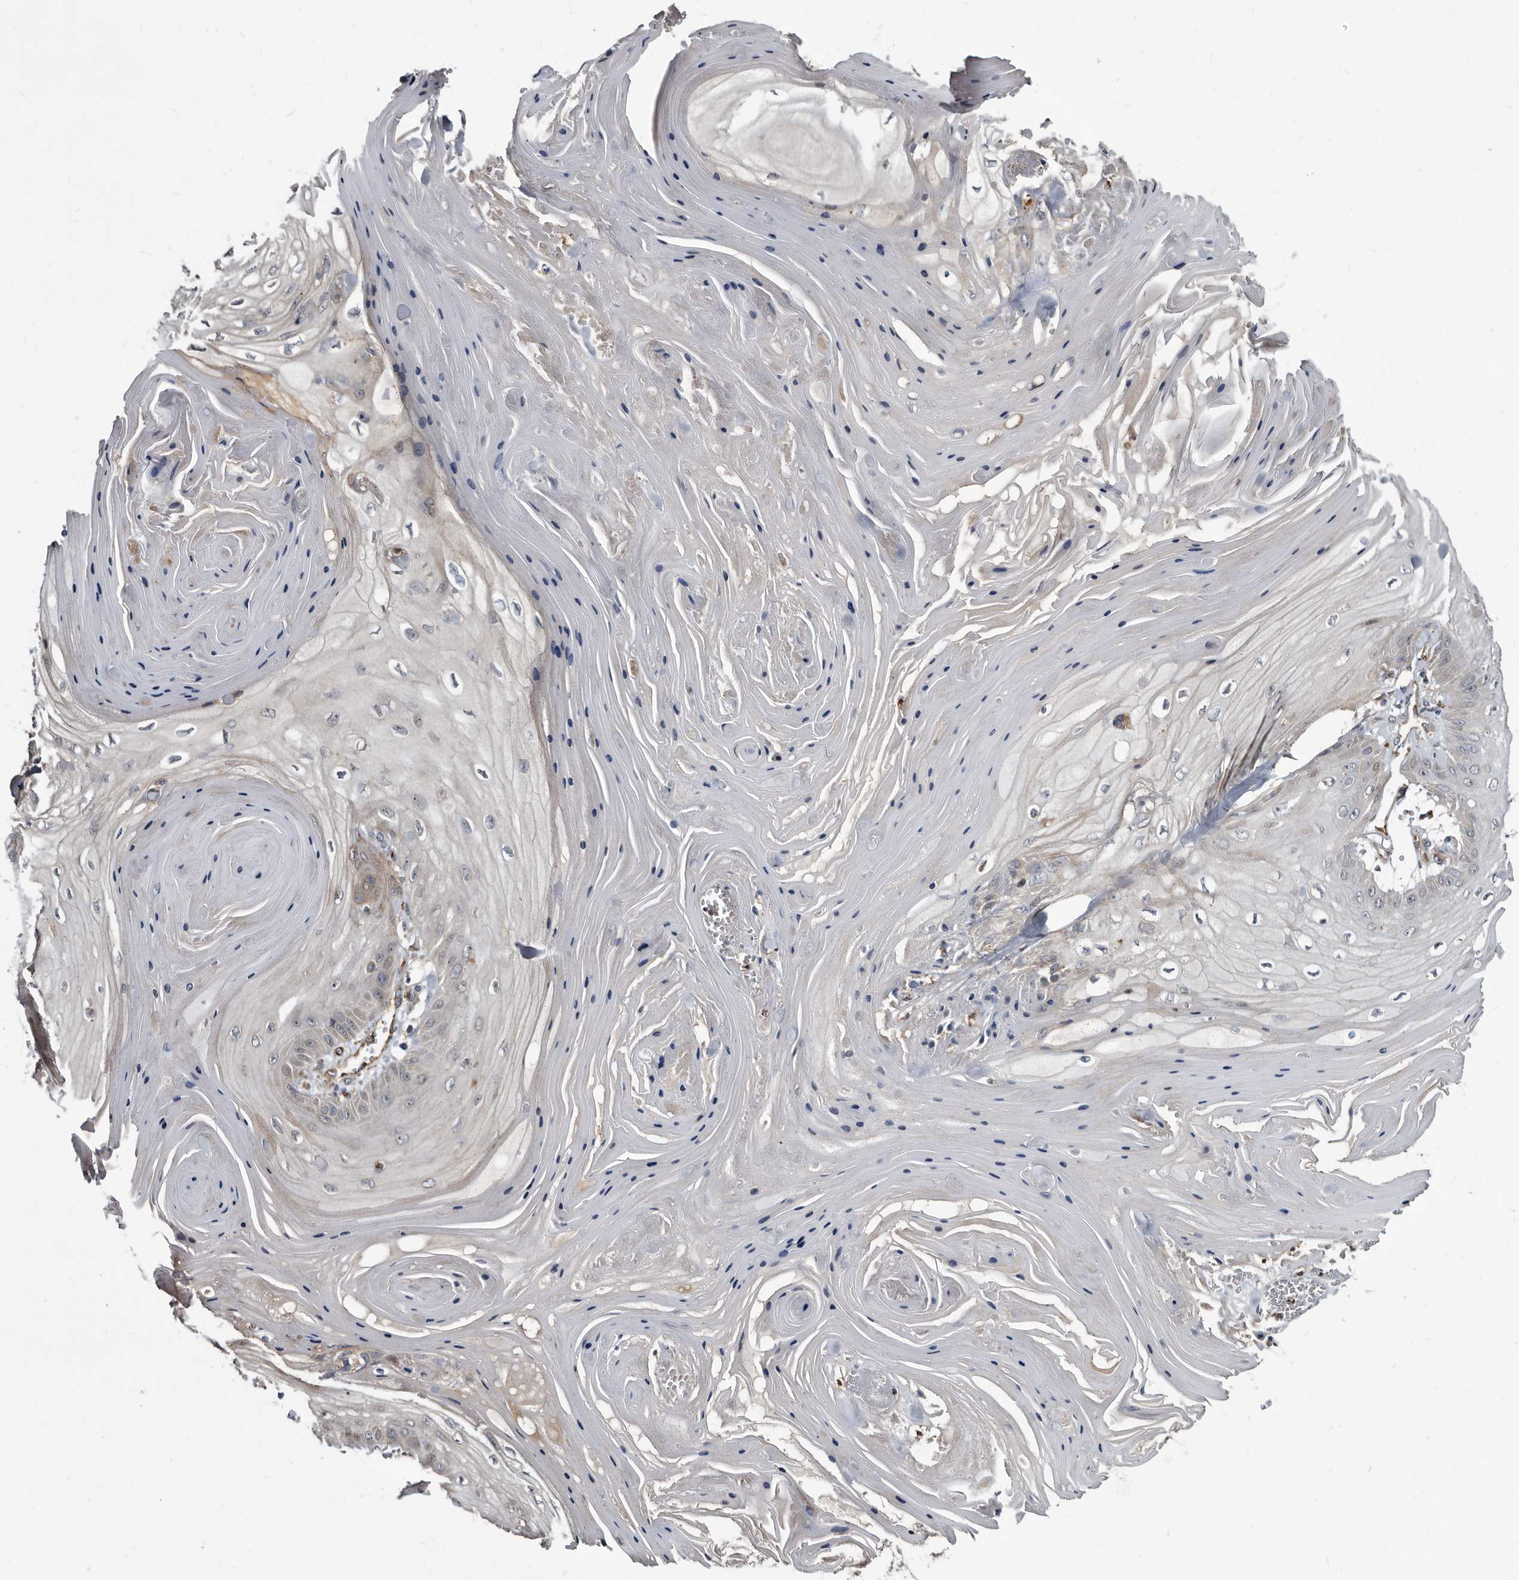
{"staining": {"intensity": "negative", "quantity": "none", "location": "none"}, "tissue": "skin cancer", "cell_type": "Tumor cells", "image_type": "cancer", "snomed": [{"axis": "morphology", "description": "Squamous cell carcinoma, NOS"}, {"axis": "topography", "description": "Skin"}], "caption": "The image displays no staining of tumor cells in squamous cell carcinoma (skin). (Immunohistochemistry (ihc), brightfield microscopy, high magnification).", "gene": "CTSA", "patient": {"sex": "male", "age": 74}}